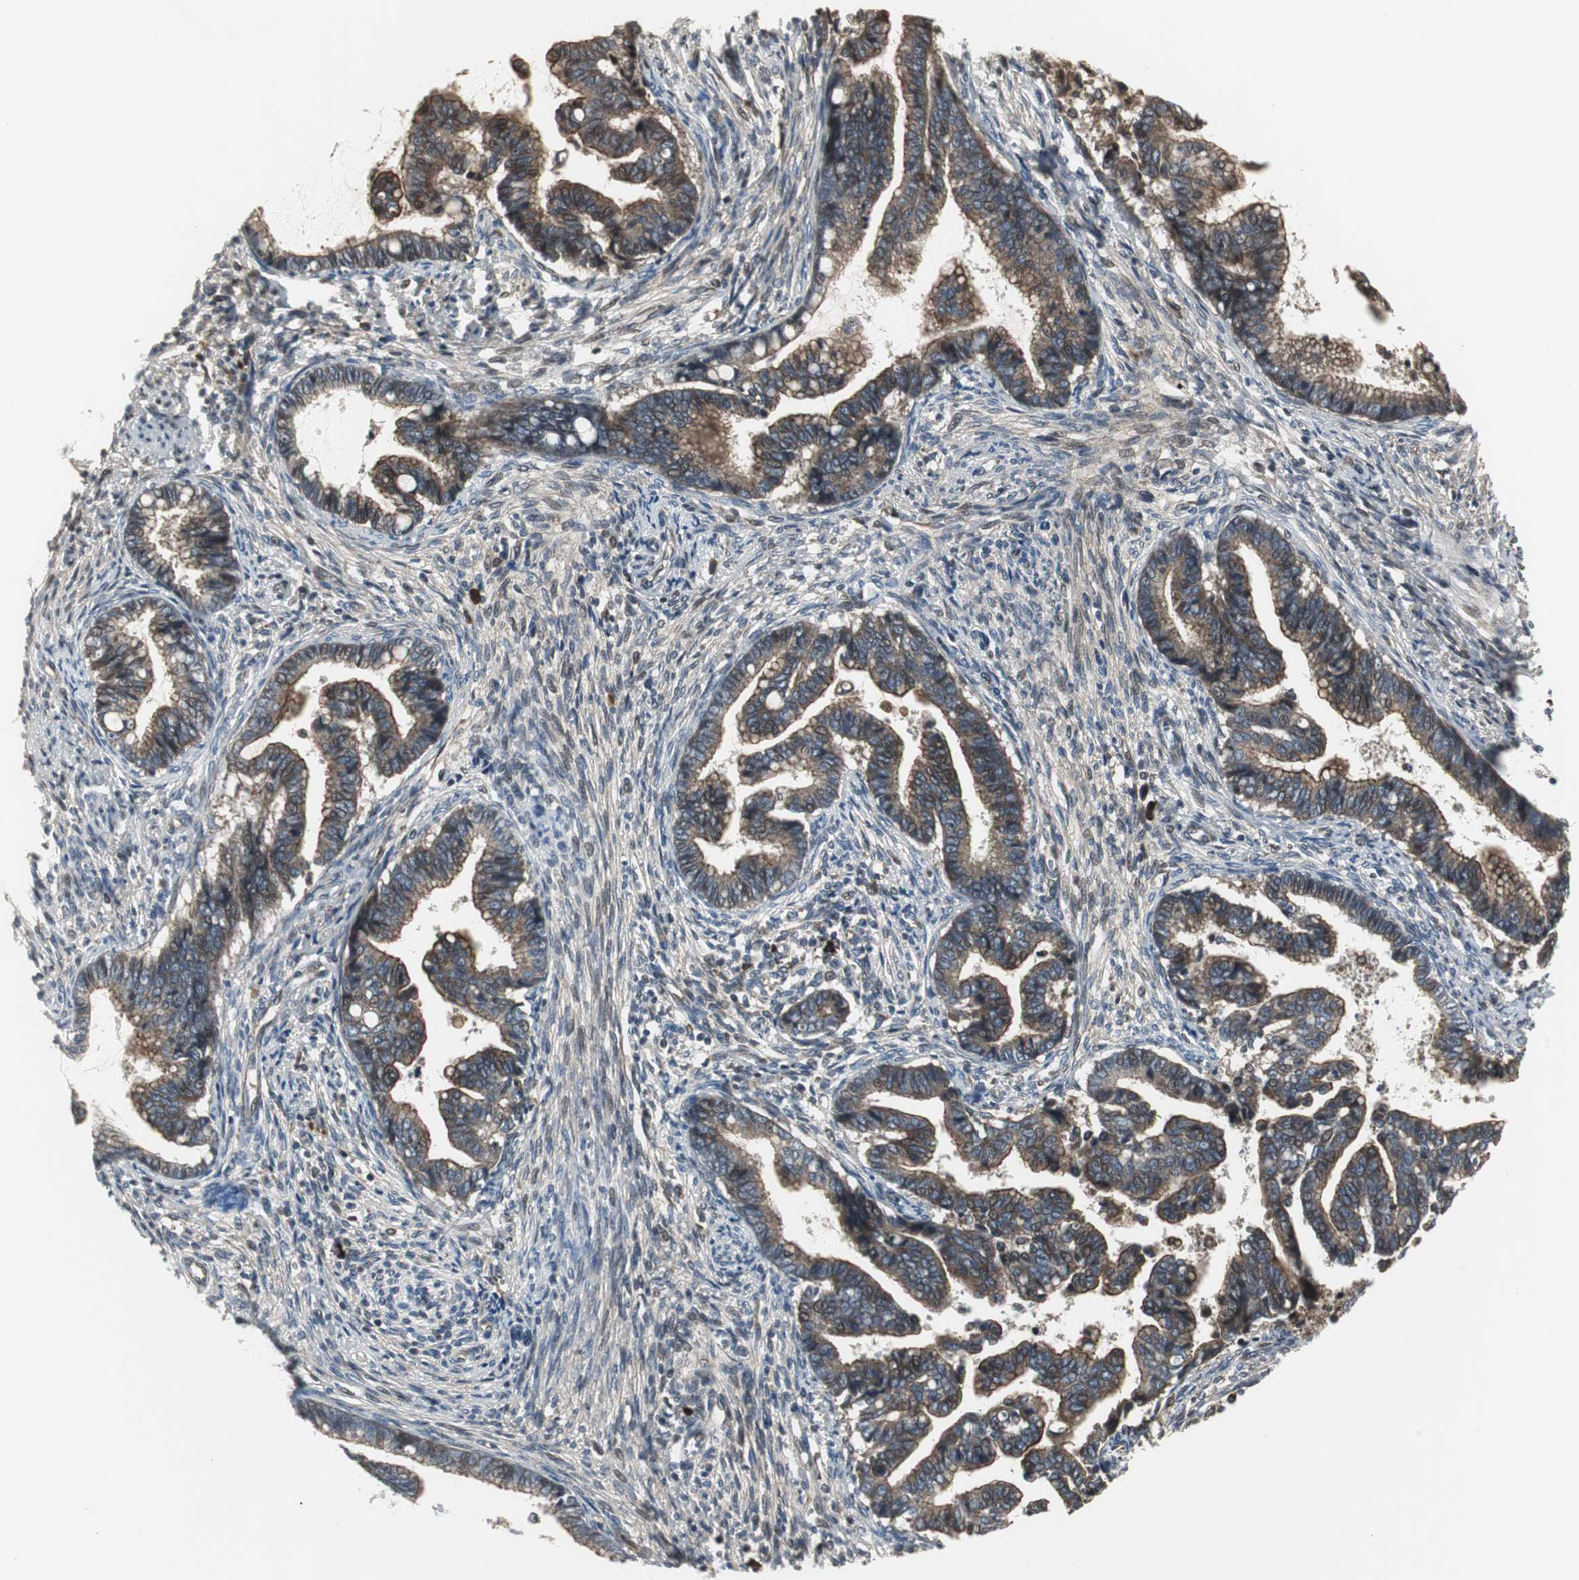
{"staining": {"intensity": "moderate", "quantity": ">75%", "location": "cytoplasmic/membranous"}, "tissue": "cervical cancer", "cell_type": "Tumor cells", "image_type": "cancer", "snomed": [{"axis": "morphology", "description": "Adenocarcinoma, NOS"}, {"axis": "topography", "description": "Cervix"}], "caption": "Immunohistochemical staining of cervical cancer (adenocarcinoma) displays medium levels of moderate cytoplasmic/membranous protein staining in about >75% of tumor cells.", "gene": "CHP1", "patient": {"sex": "female", "age": 44}}